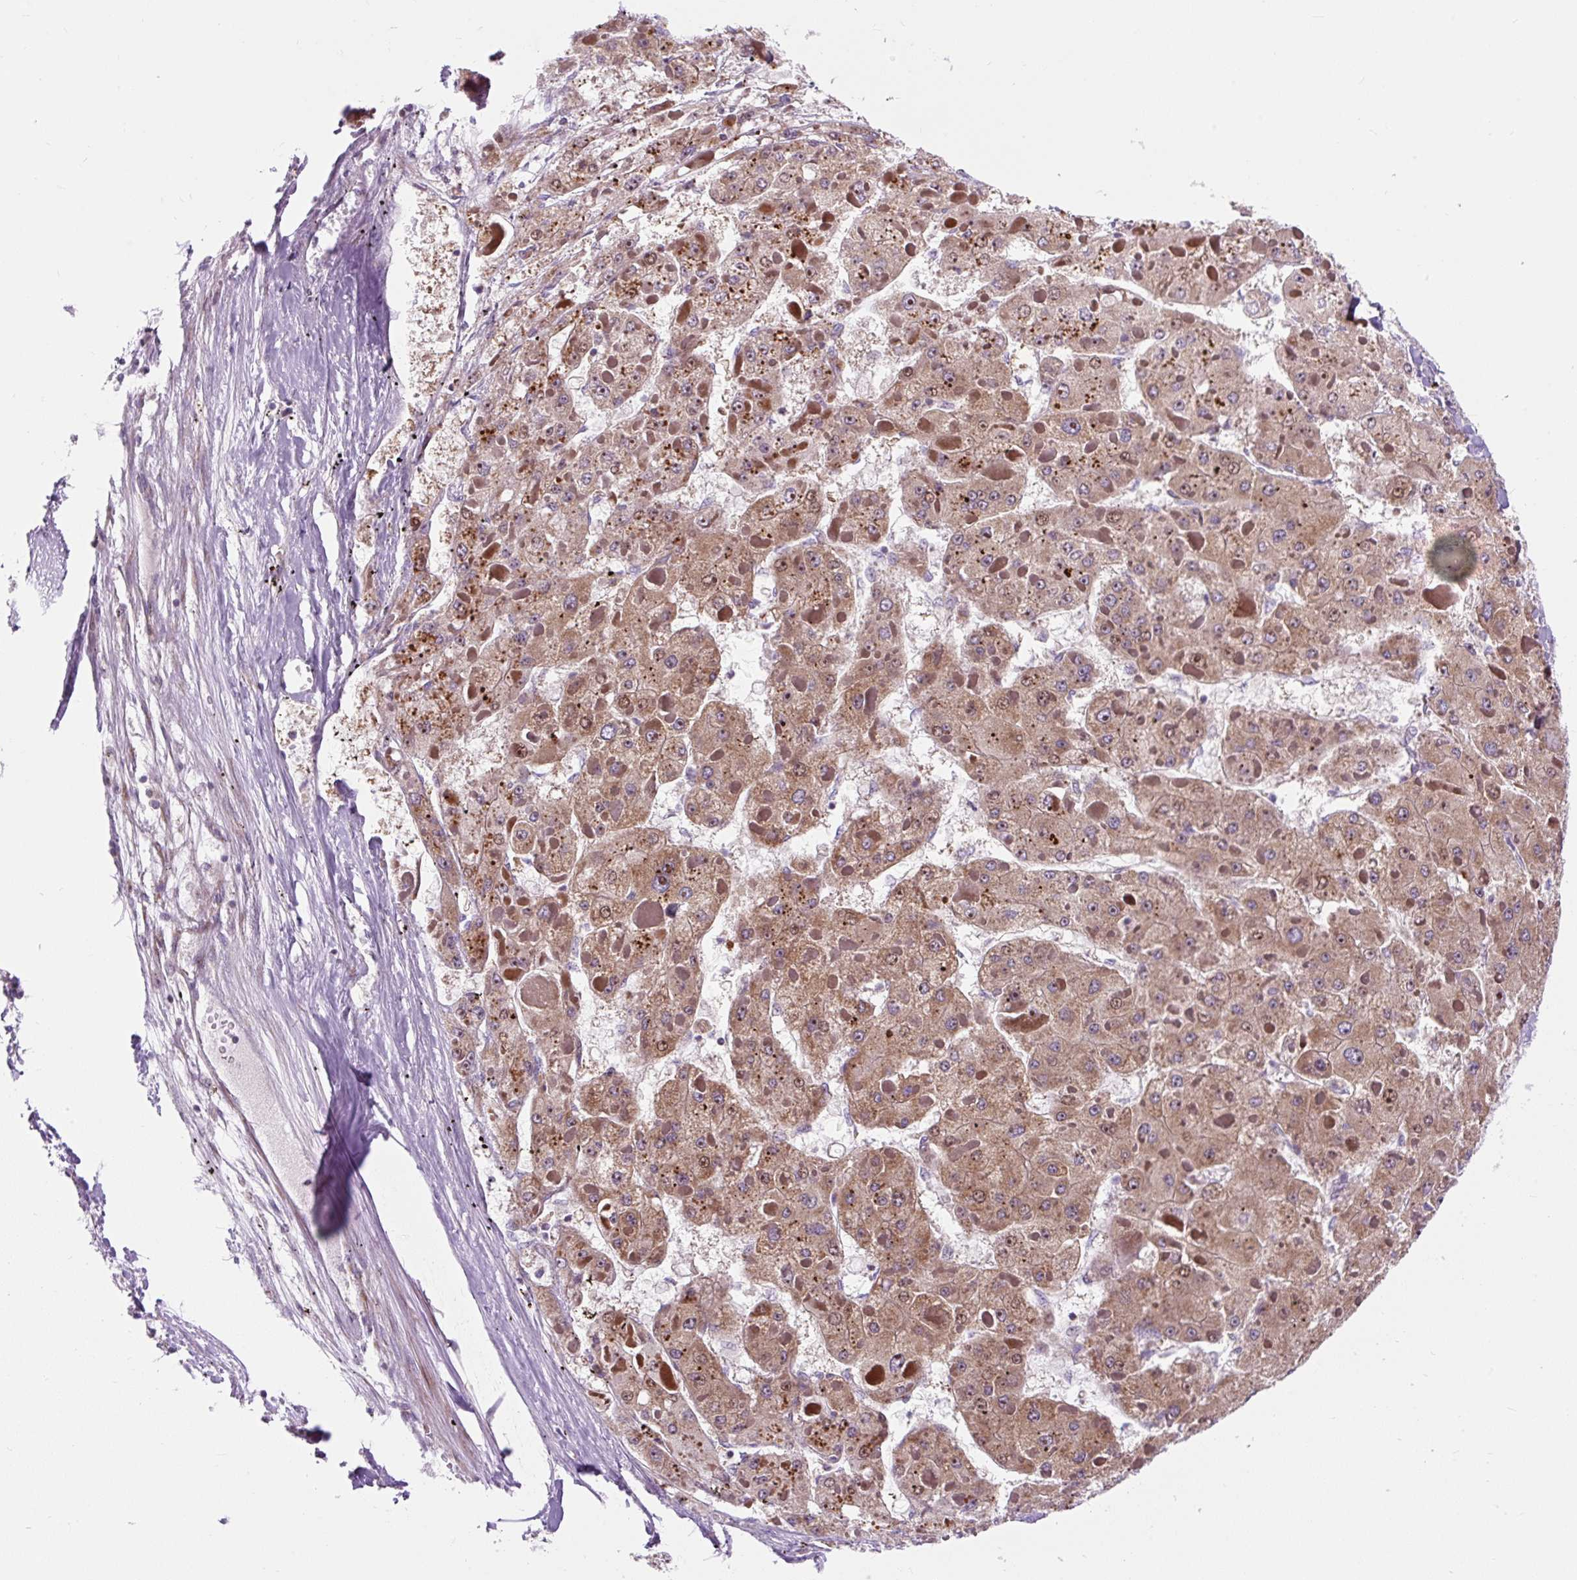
{"staining": {"intensity": "moderate", "quantity": ">75%", "location": "cytoplasmic/membranous"}, "tissue": "liver cancer", "cell_type": "Tumor cells", "image_type": "cancer", "snomed": [{"axis": "morphology", "description": "Carcinoma, Hepatocellular, NOS"}, {"axis": "topography", "description": "Liver"}], "caption": "High-magnification brightfield microscopy of hepatocellular carcinoma (liver) stained with DAB (3,3'-diaminobenzidine) (brown) and counterstained with hematoxylin (blue). tumor cells exhibit moderate cytoplasmic/membranous positivity is seen in approximately>75% of cells. (brown staining indicates protein expression, while blue staining denotes nuclei).", "gene": "CISD3", "patient": {"sex": "female", "age": 73}}